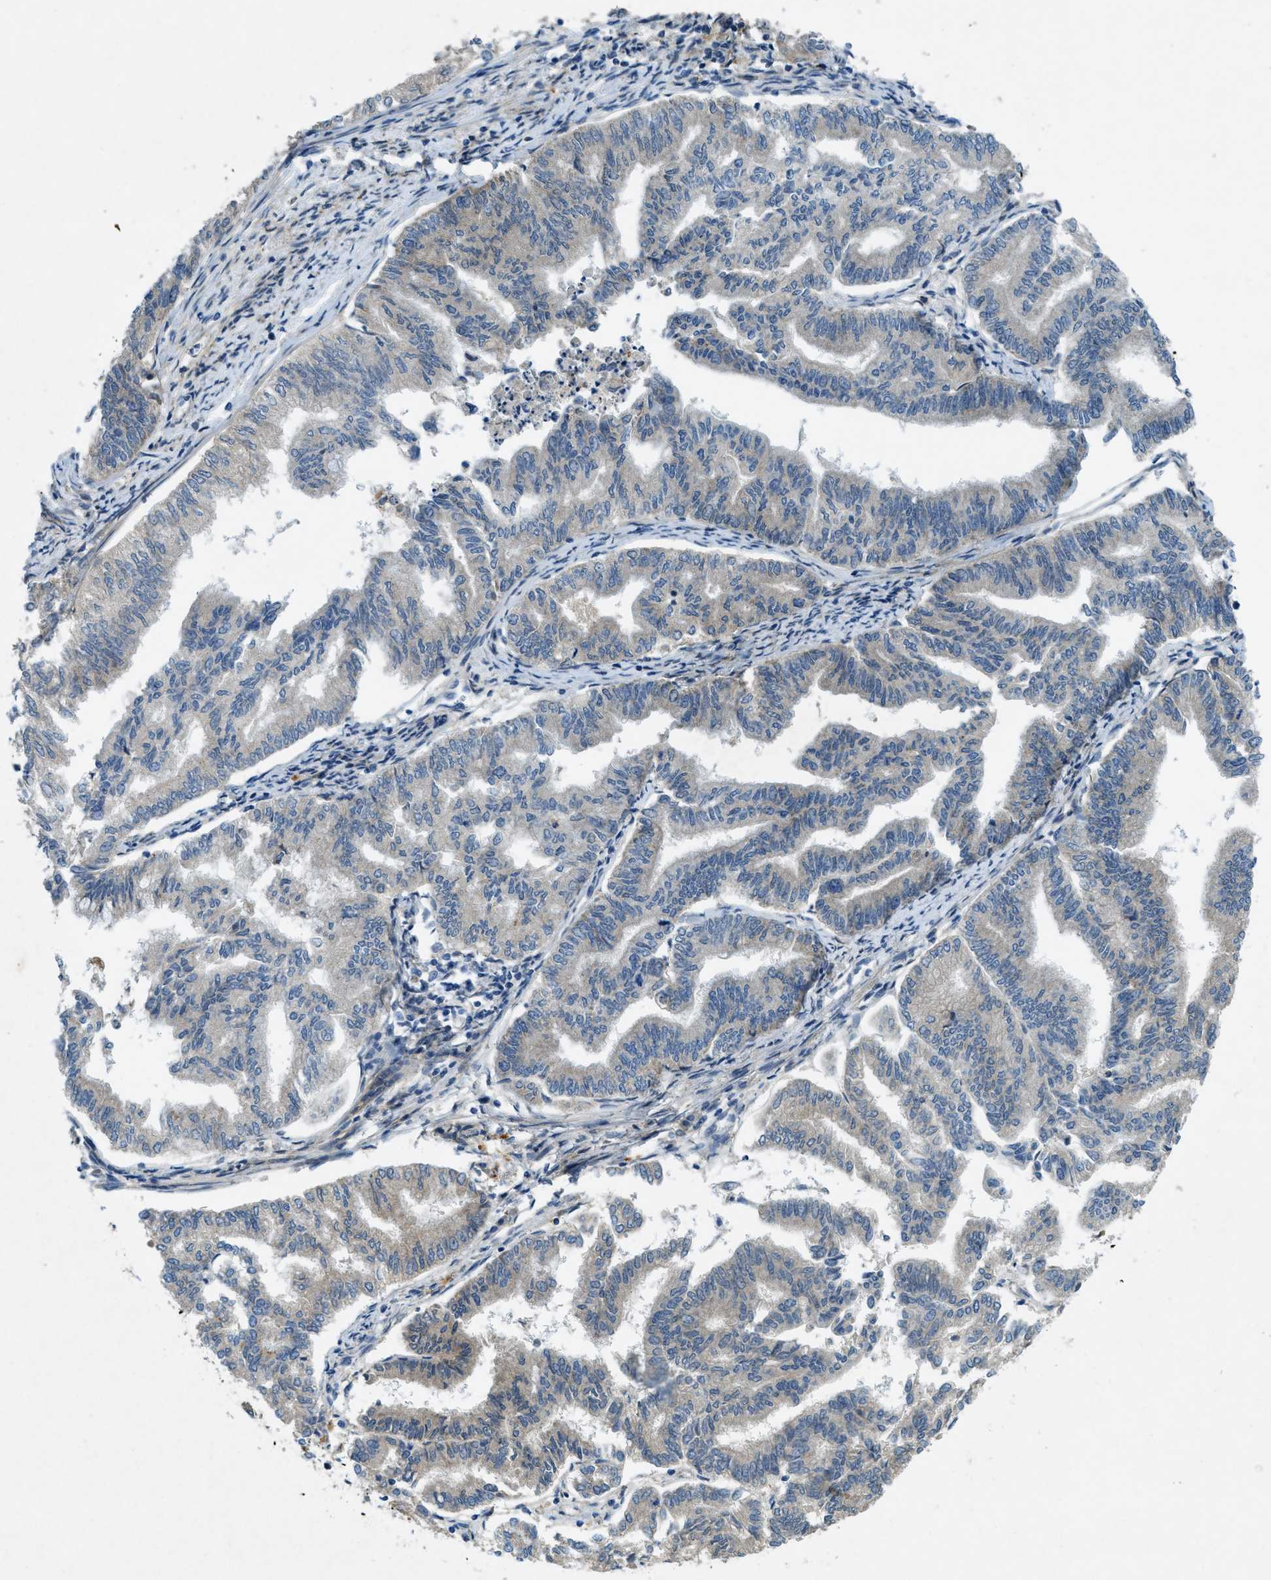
{"staining": {"intensity": "weak", "quantity": "<25%", "location": "cytoplasmic/membranous"}, "tissue": "endometrial cancer", "cell_type": "Tumor cells", "image_type": "cancer", "snomed": [{"axis": "morphology", "description": "Adenocarcinoma, NOS"}, {"axis": "topography", "description": "Endometrium"}], "caption": "Immunohistochemistry (IHC) photomicrograph of neoplastic tissue: human endometrial cancer (adenocarcinoma) stained with DAB reveals no significant protein positivity in tumor cells.", "gene": "SNX14", "patient": {"sex": "female", "age": 79}}